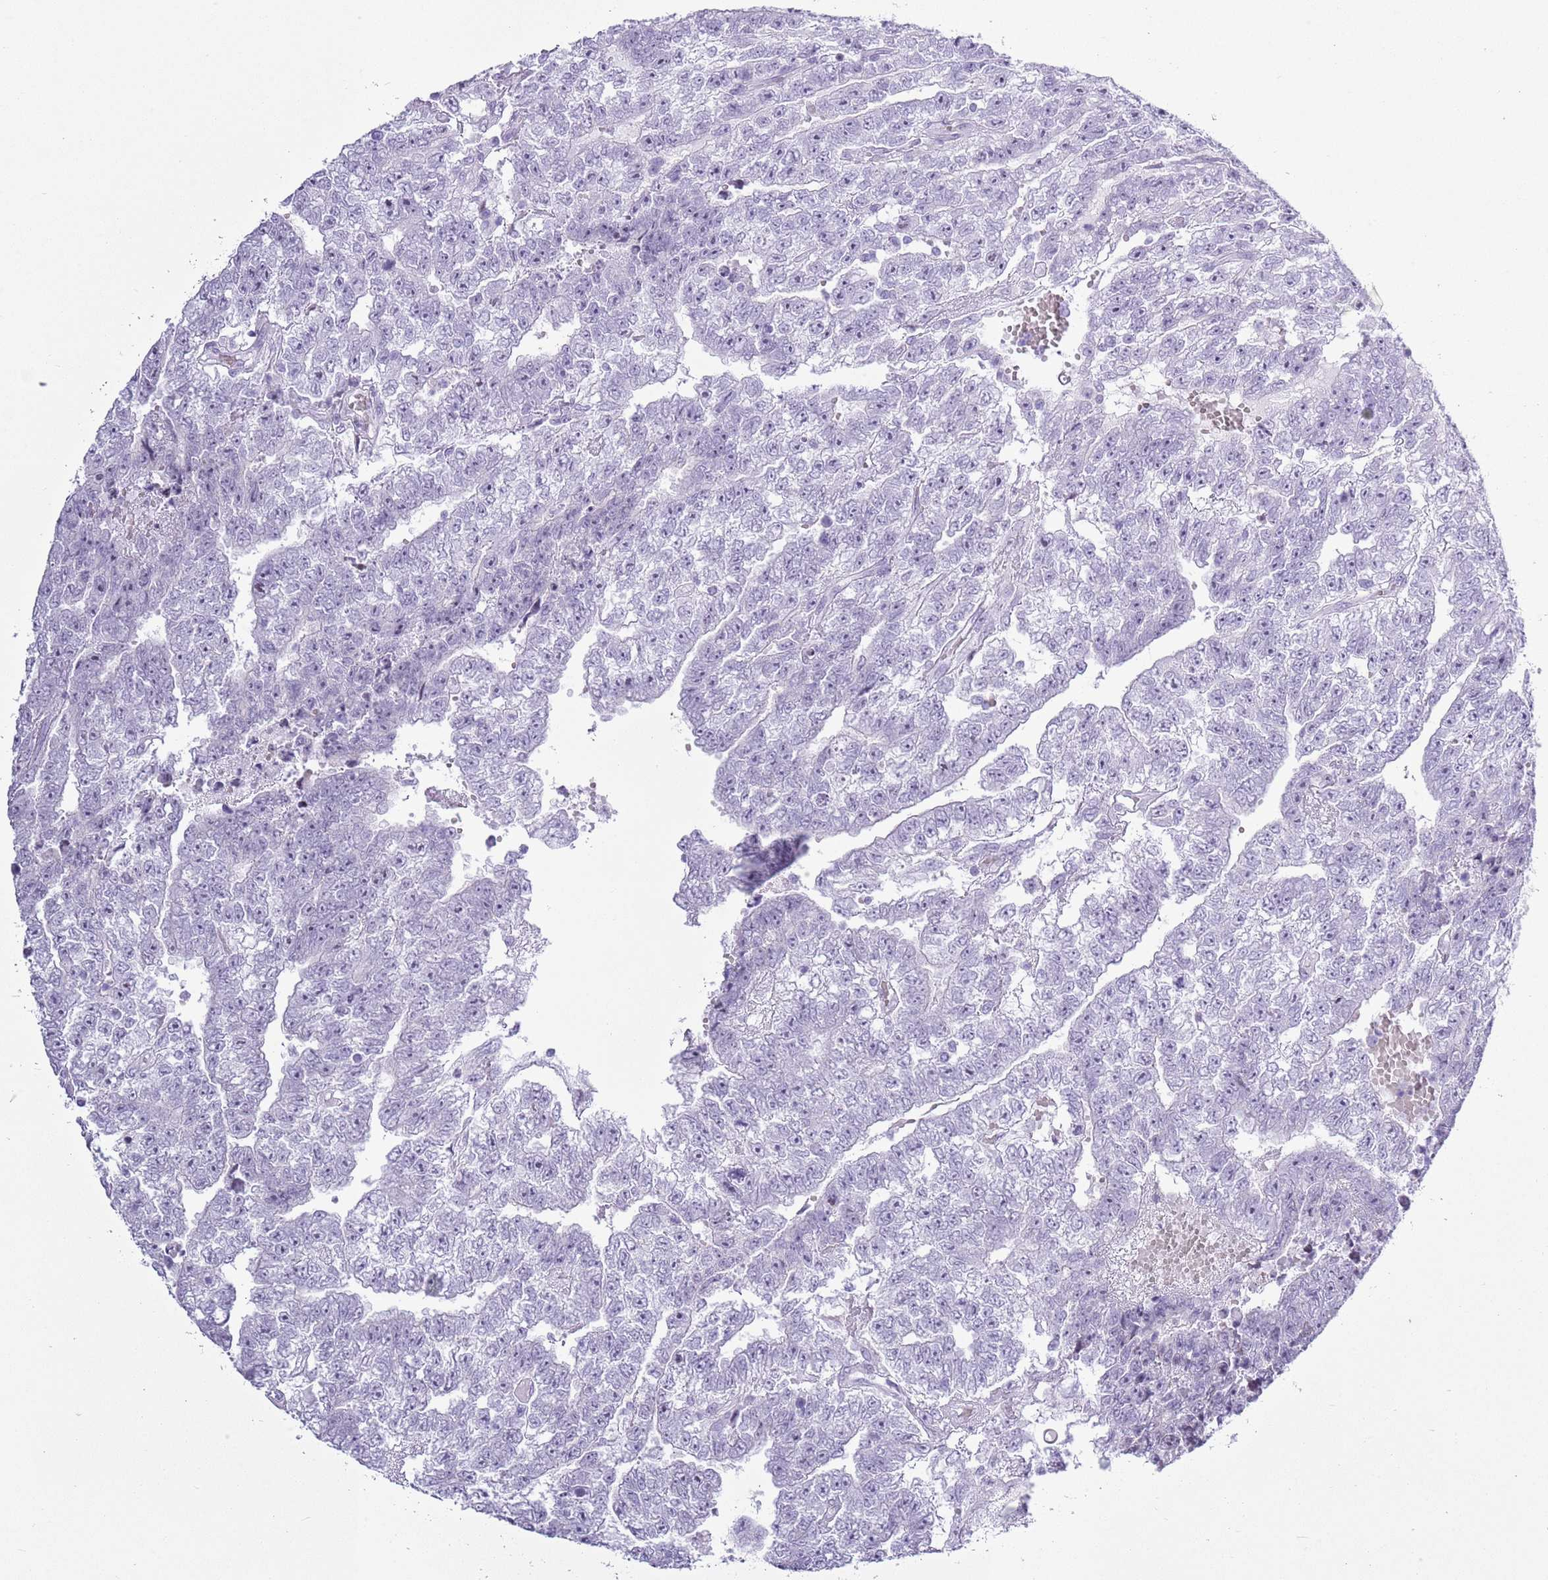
{"staining": {"intensity": "negative", "quantity": "none", "location": "none"}, "tissue": "testis cancer", "cell_type": "Tumor cells", "image_type": "cancer", "snomed": [{"axis": "morphology", "description": "Carcinoma, Embryonal, NOS"}, {"axis": "topography", "description": "Testis"}], "caption": "This is an IHC histopathology image of human testis cancer. There is no positivity in tumor cells.", "gene": "ASIP", "patient": {"sex": "male", "age": 25}}